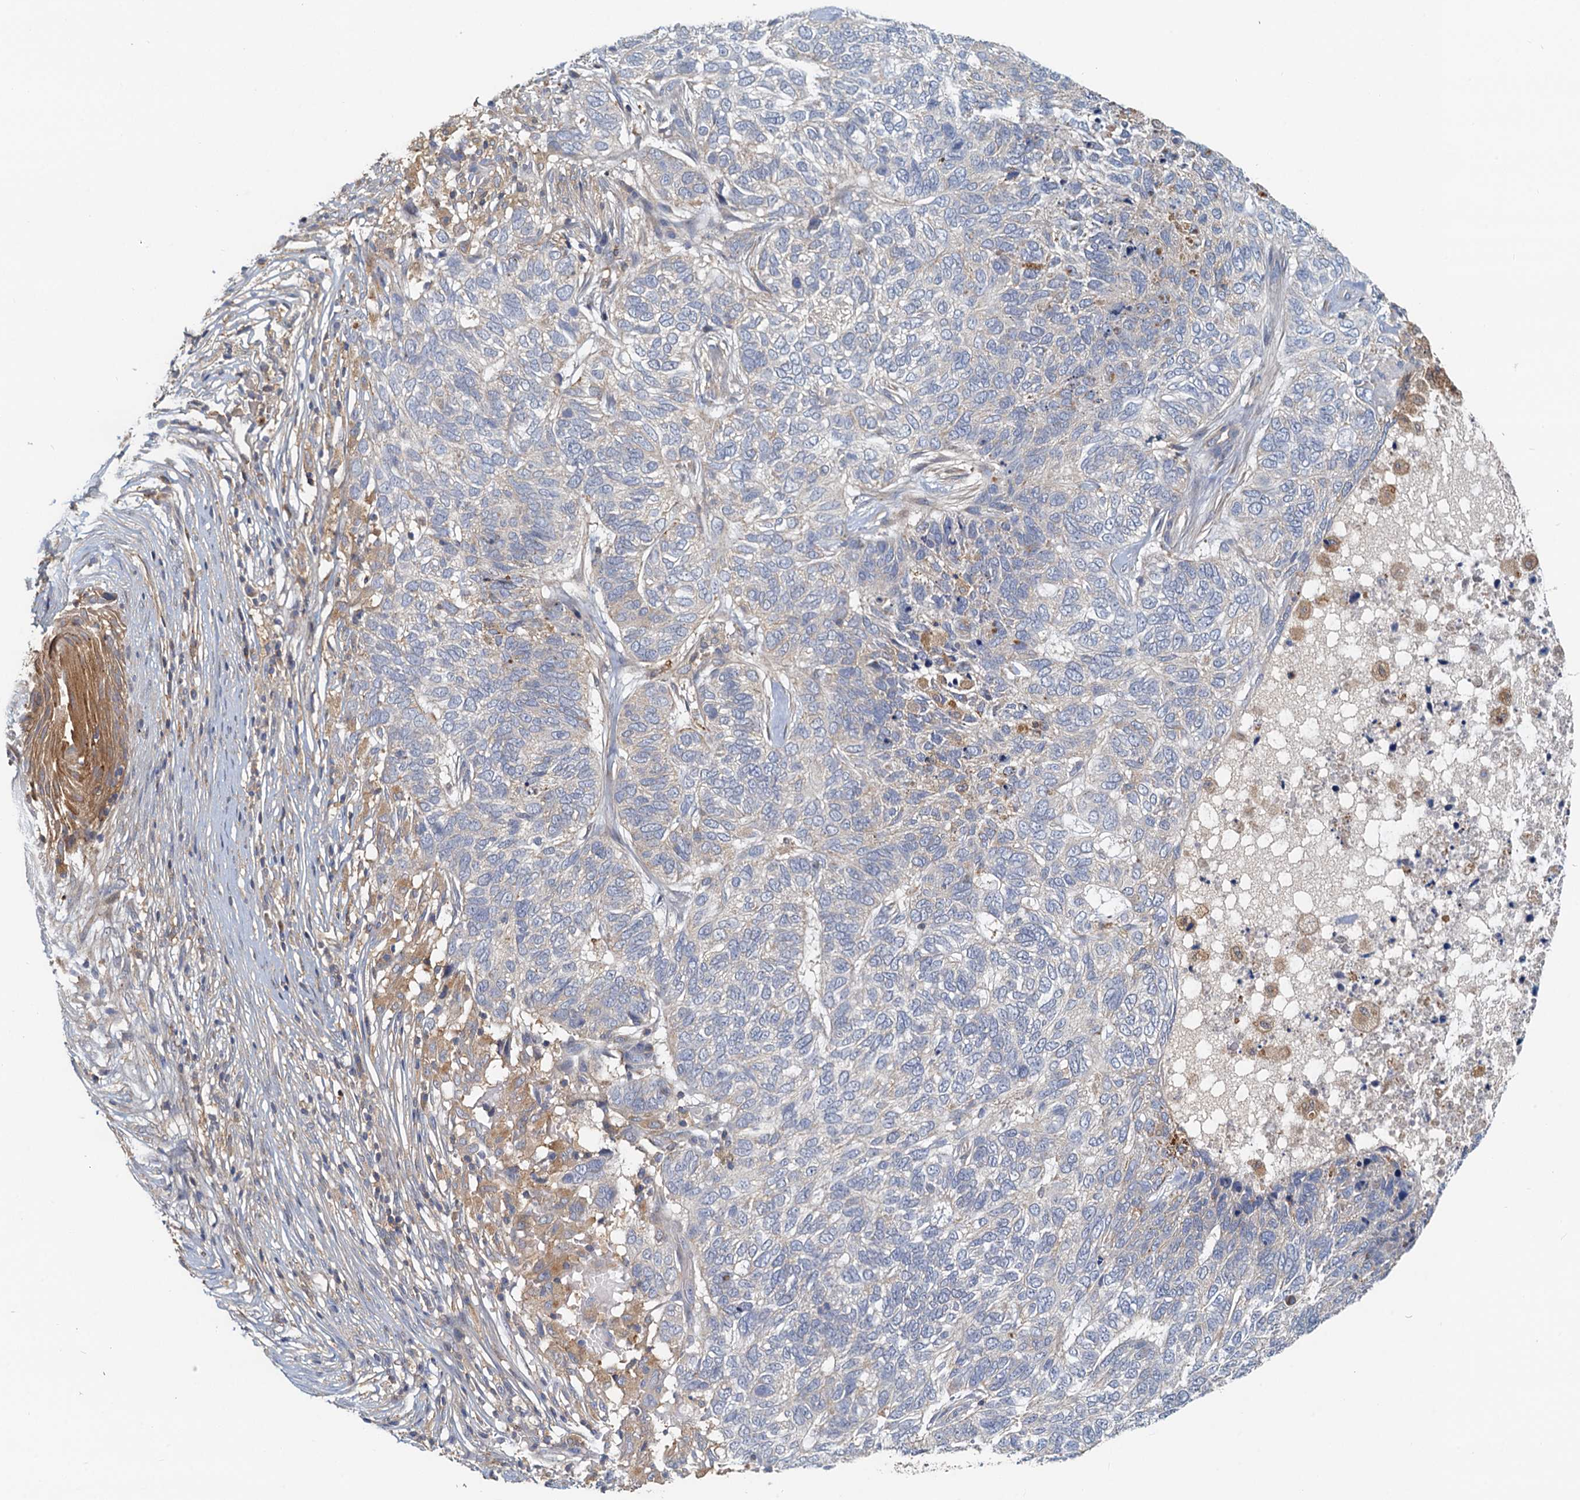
{"staining": {"intensity": "negative", "quantity": "none", "location": "none"}, "tissue": "skin cancer", "cell_type": "Tumor cells", "image_type": "cancer", "snomed": [{"axis": "morphology", "description": "Basal cell carcinoma"}, {"axis": "topography", "description": "Skin"}], "caption": "Image shows no protein expression in tumor cells of skin cancer (basal cell carcinoma) tissue.", "gene": "TOLLIP", "patient": {"sex": "female", "age": 65}}